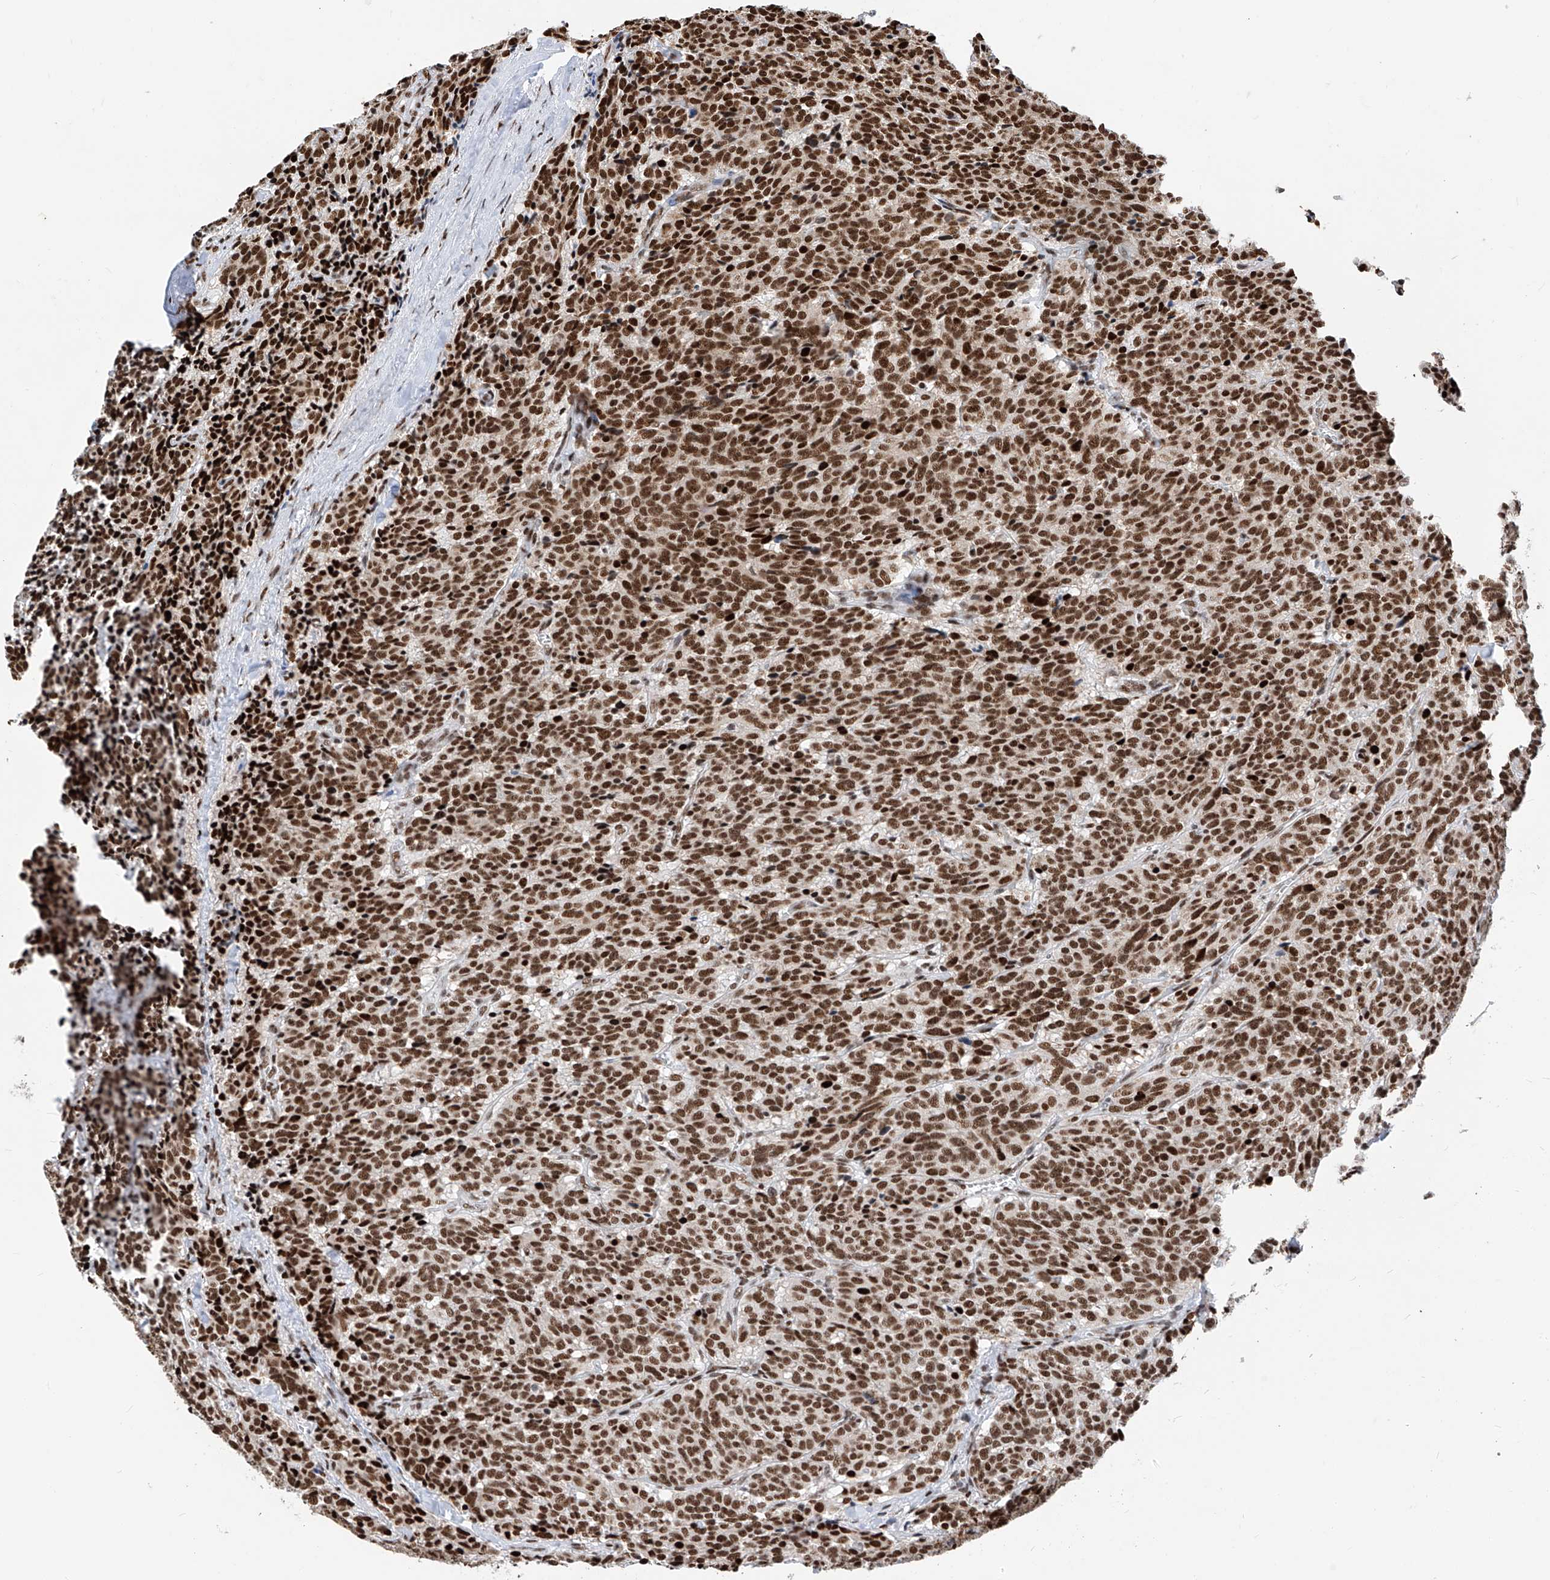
{"staining": {"intensity": "strong", "quantity": ">75%", "location": "nuclear"}, "tissue": "carcinoid", "cell_type": "Tumor cells", "image_type": "cancer", "snomed": [{"axis": "morphology", "description": "Carcinoid, malignant, NOS"}, {"axis": "topography", "description": "Lung"}], "caption": "Strong nuclear protein staining is identified in about >75% of tumor cells in carcinoid. Immunohistochemistry stains the protein of interest in brown and the nuclei are stained blue.", "gene": "SRSF6", "patient": {"sex": "female", "age": 46}}